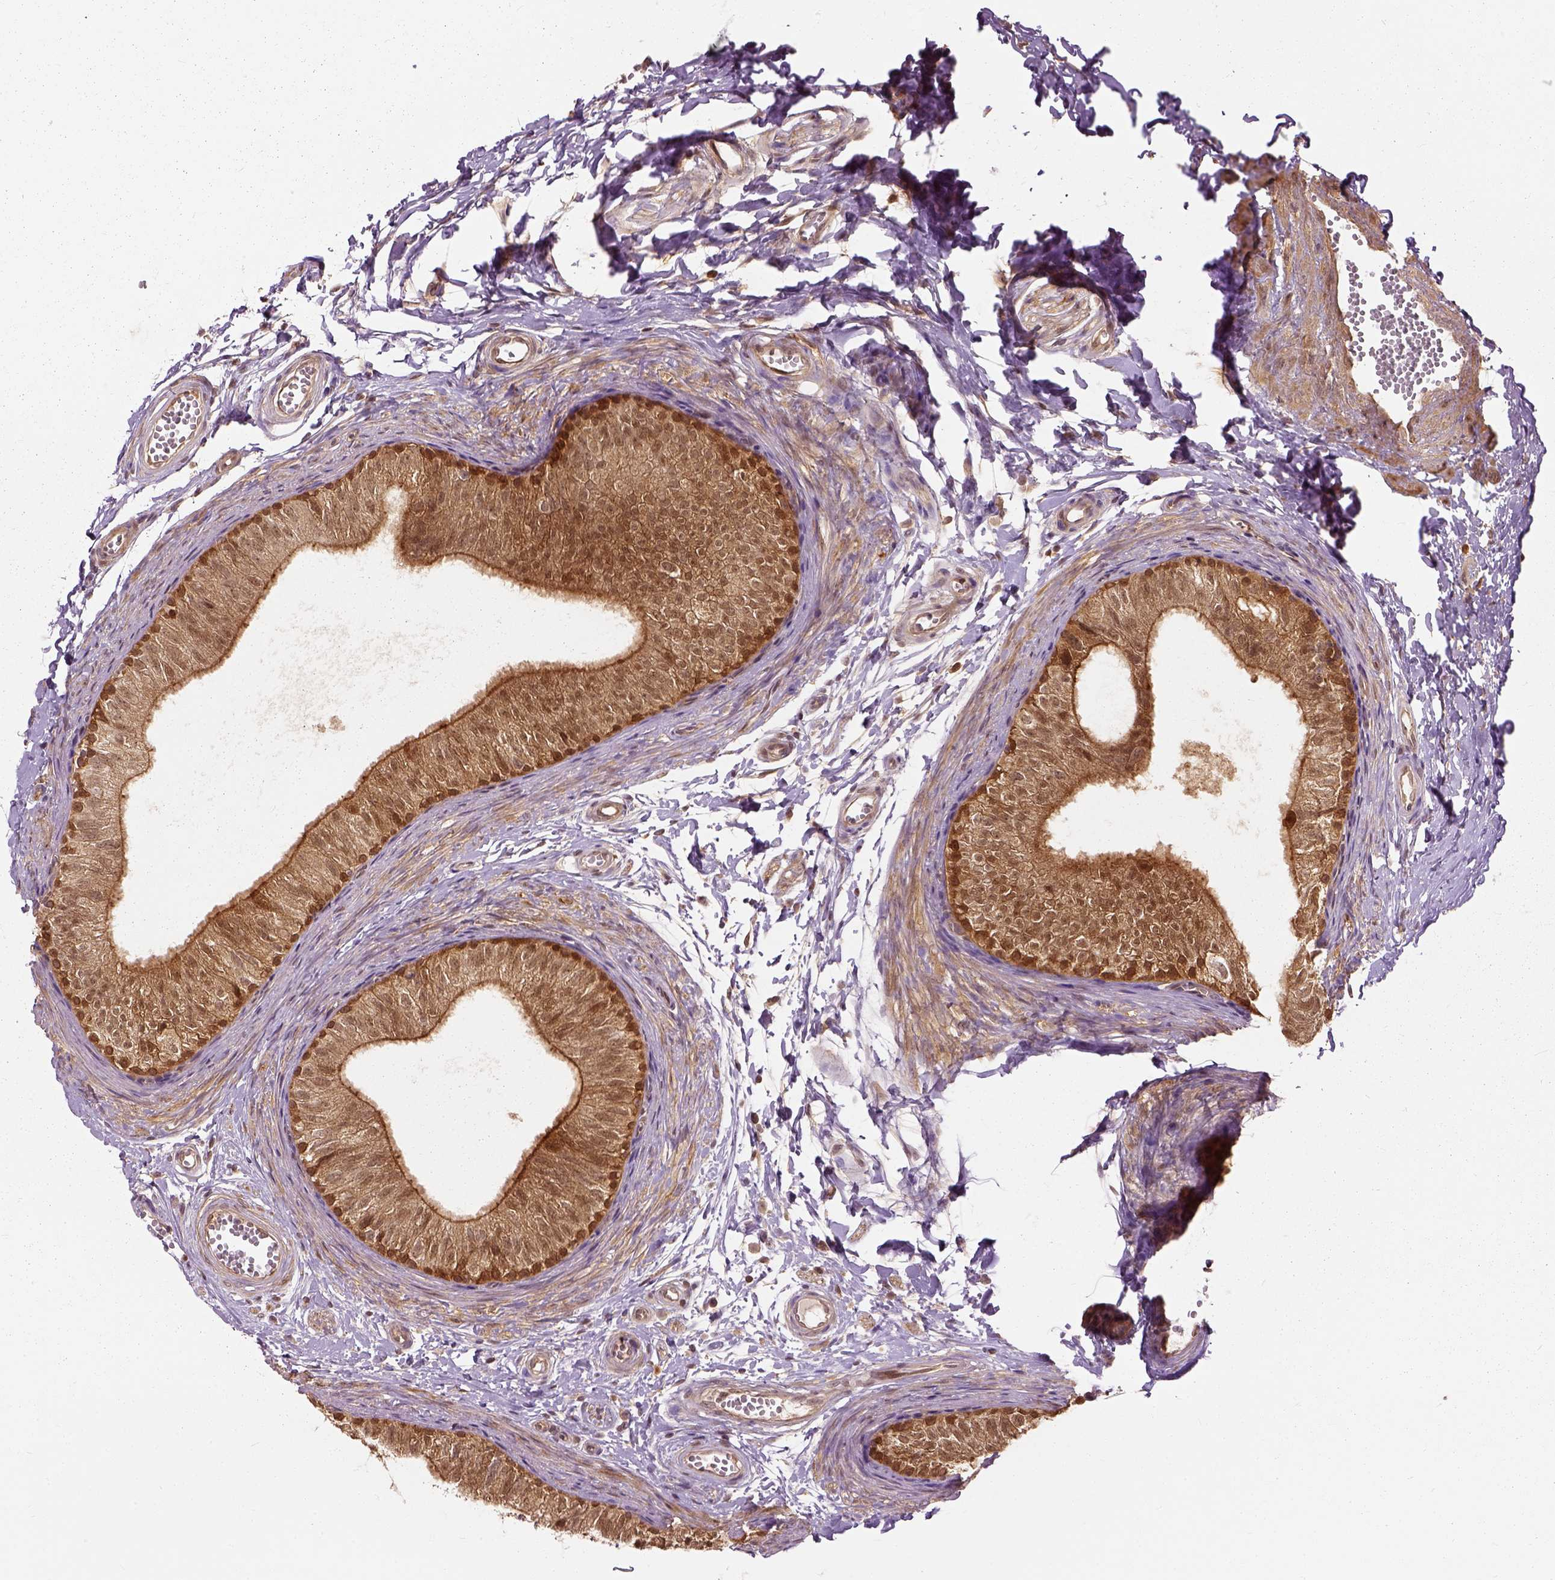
{"staining": {"intensity": "moderate", "quantity": ">75%", "location": "cytoplasmic/membranous,nuclear"}, "tissue": "epididymis", "cell_type": "Glandular cells", "image_type": "normal", "snomed": [{"axis": "morphology", "description": "Normal tissue, NOS"}, {"axis": "topography", "description": "Epididymis"}], "caption": "This histopathology image demonstrates normal epididymis stained with immunohistochemistry to label a protein in brown. The cytoplasmic/membranous,nuclear of glandular cells show moderate positivity for the protein. Nuclei are counter-stained blue.", "gene": "GPI", "patient": {"sex": "male", "age": 22}}